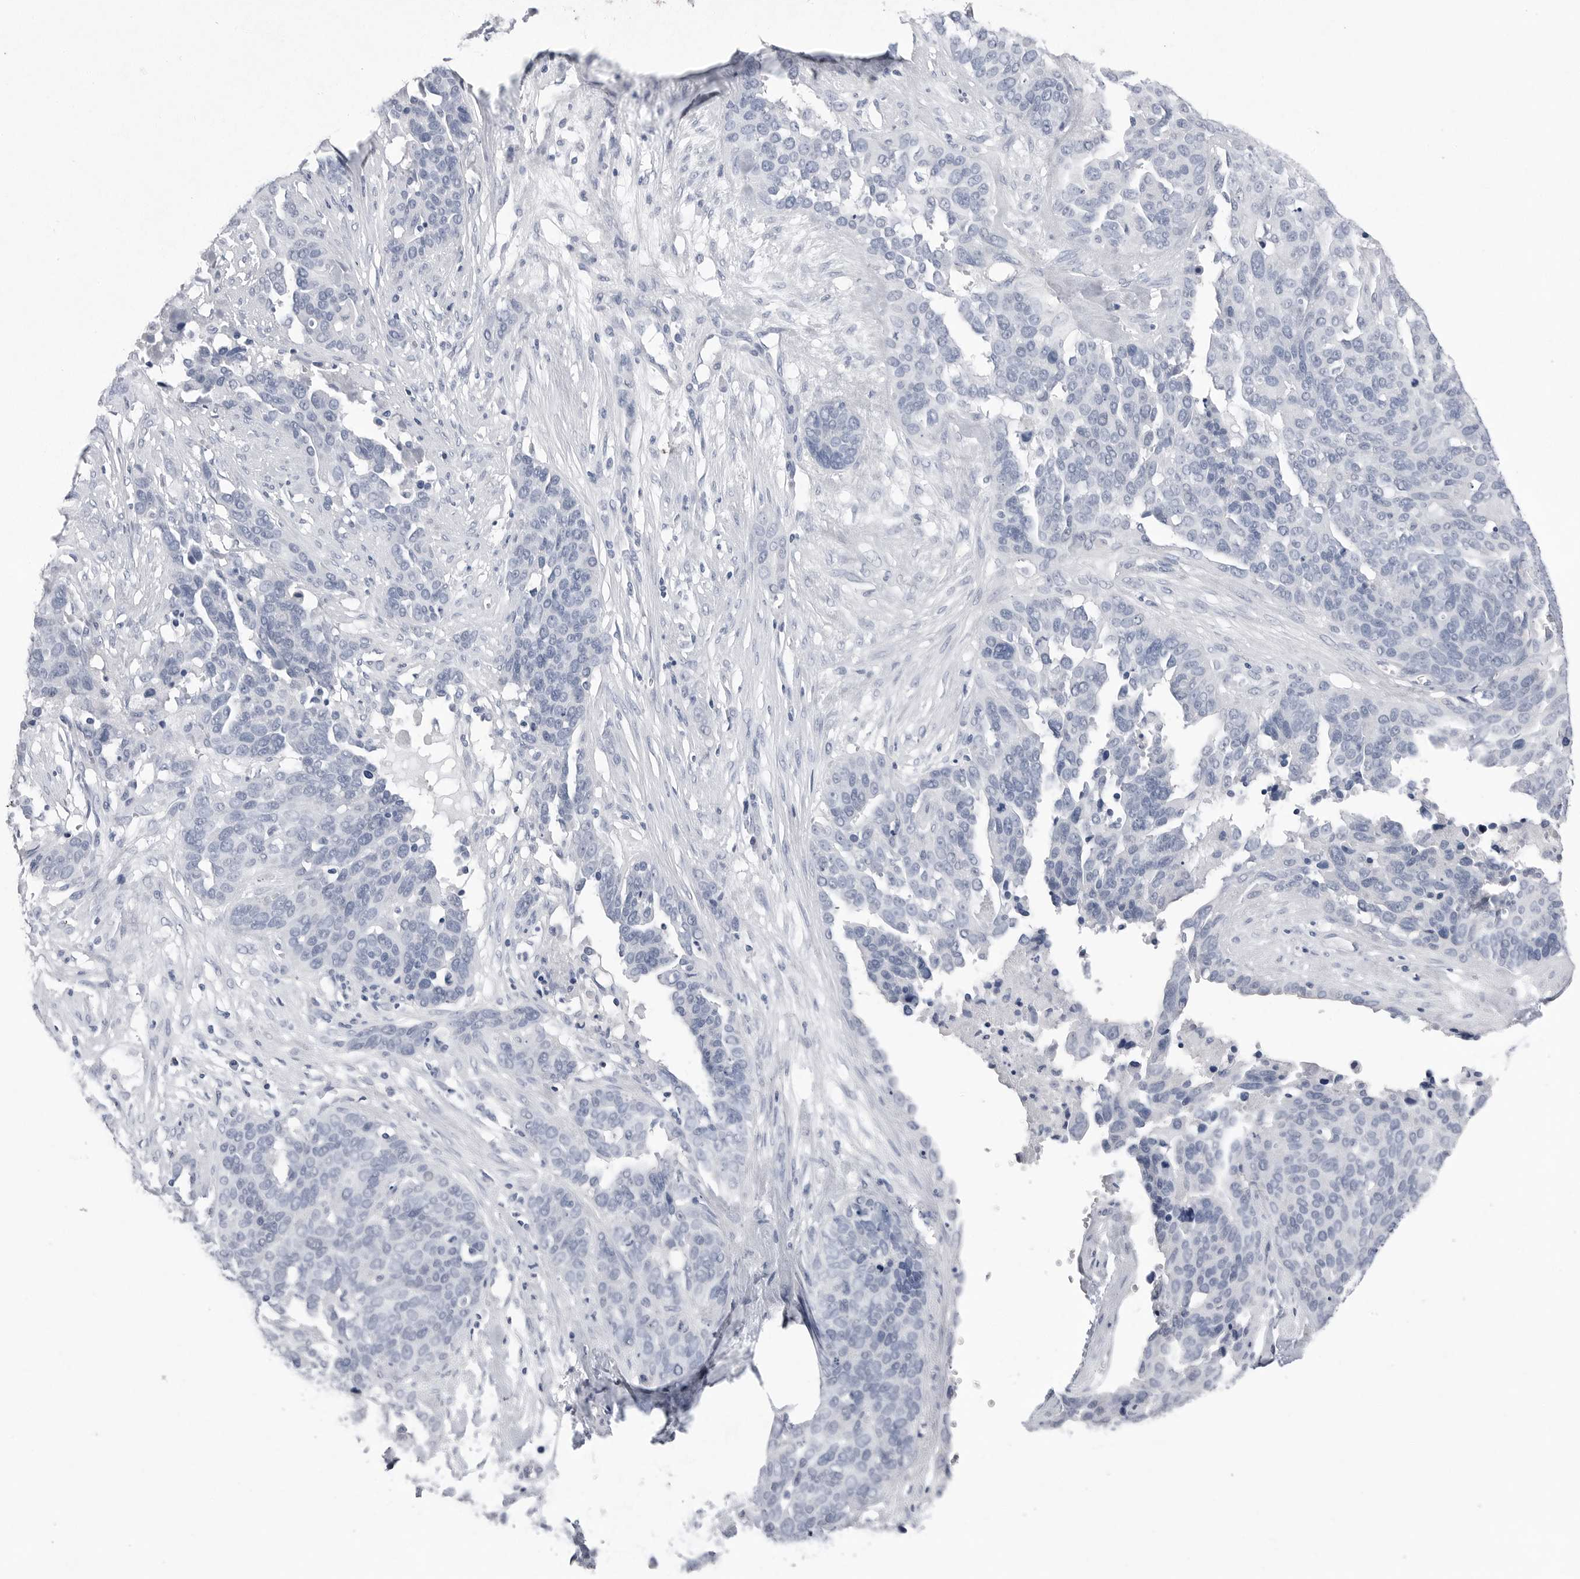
{"staining": {"intensity": "negative", "quantity": "none", "location": "none"}, "tissue": "ovarian cancer", "cell_type": "Tumor cells", "image_type": "cancer", "snomed": [{"axis": "morphology", "description": "Cystadenocarcinoma, serous, NOS"}, {"axis": "topography", "description": "Ovary"}], "caption": "This is an immunohistochemistry micrograph of human ovarian cancer (serous cystadenocarcinoma). There is no staining in tumor cells.", "gene": "ABHD12", "patient": {"sex": "female", "age": 44}}